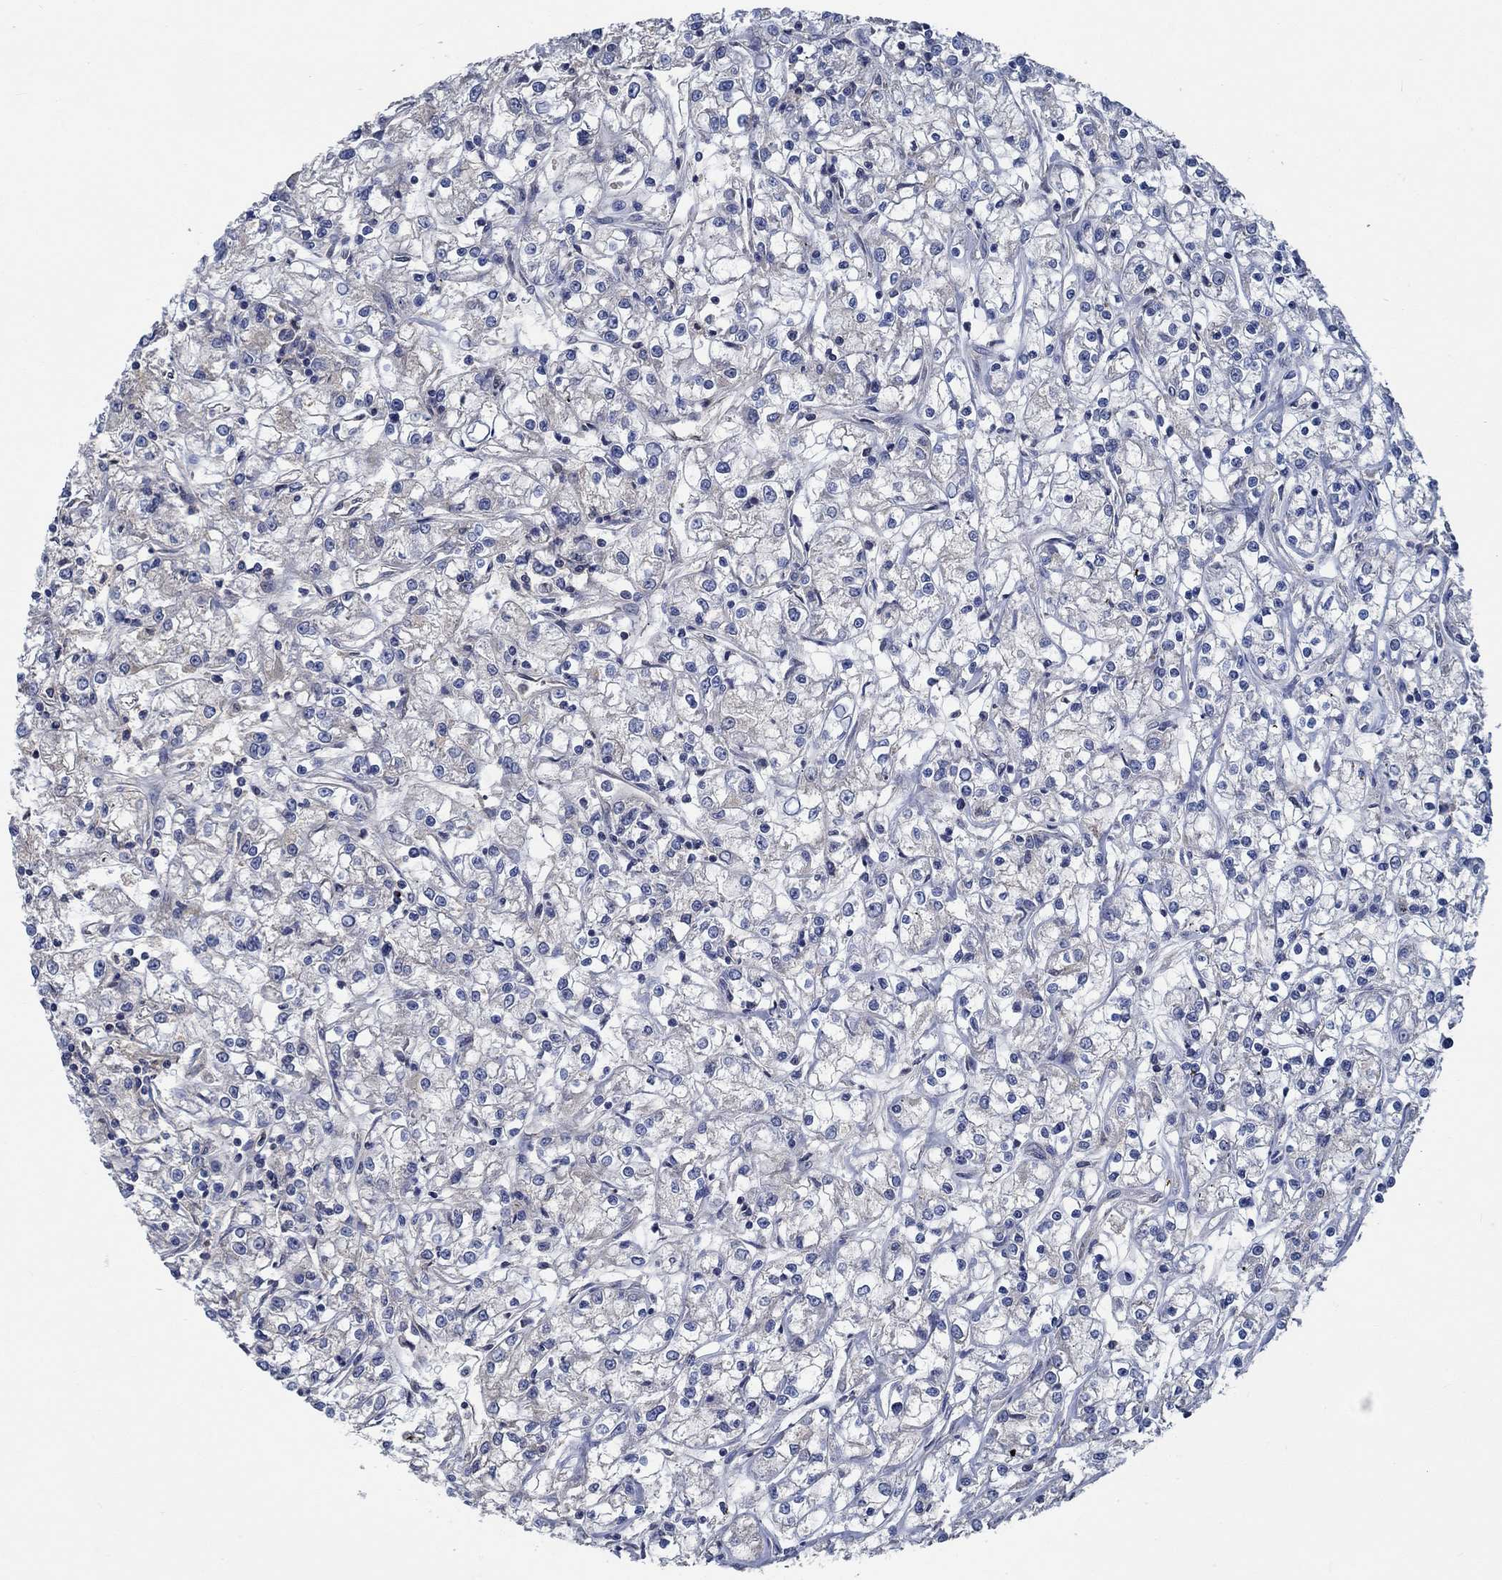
{"staining": {"intensity": "negative", "quantity": "none", "location": "none"}, "tissue": "renal cancer", "cell_type": "Tumor cells", "image_type": "cancer", "snomed": [{"axis": "morphology", "description": "Adenocarcinoma, NOS"}, {"axis": "topography", "description": "Kidney"}], "caption": "An immunohistochemistry (IHC) photomicrograph of renal adenocarcinoma is shown. There is no staining in tumor cells of renal adenocarcinoma.", "gene": "OBSCN", "patient": {"sex": "female", "age": 59}}